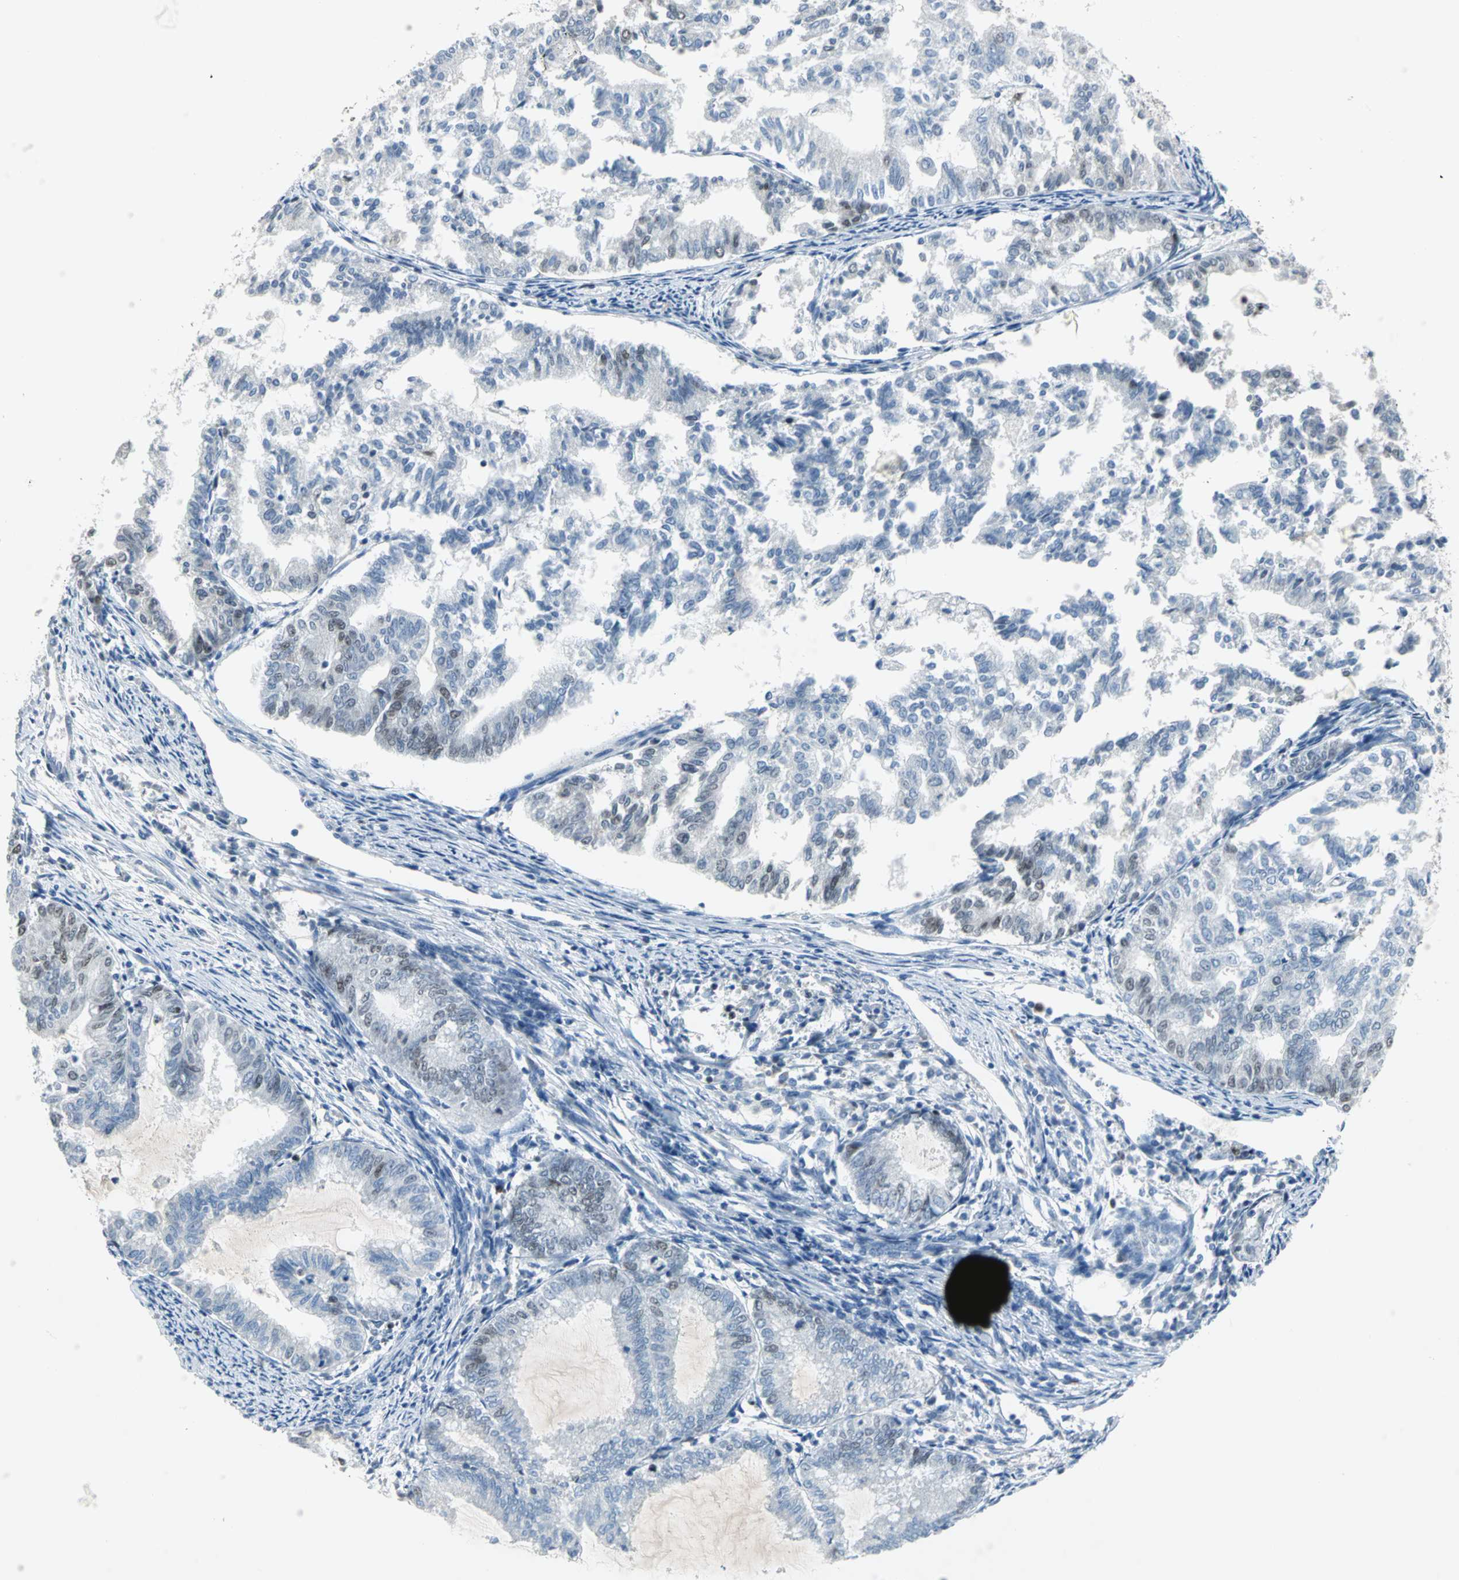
{"staining": {"intensity": "moderate", "quantity": "<25%", "location": "nuclear"}, "tissue": "endometrial cancer", "cell_type": "Tumor cells", "image_type": "cancer", "snomed": [{"axis": "morphology", "description": "Adenocarcinoma, NOS"}, {"axis": "topography", "description": "Endometrium"}], "caption": "Protein staining shows moderate nuclear positivity in about <25% of tumor cells in adenocarcinoma (endometrial). (IHC, brightfield microscopy, high magnification).", "gene": "MCM3", "patient": {"sex": "female", "age": 79}}